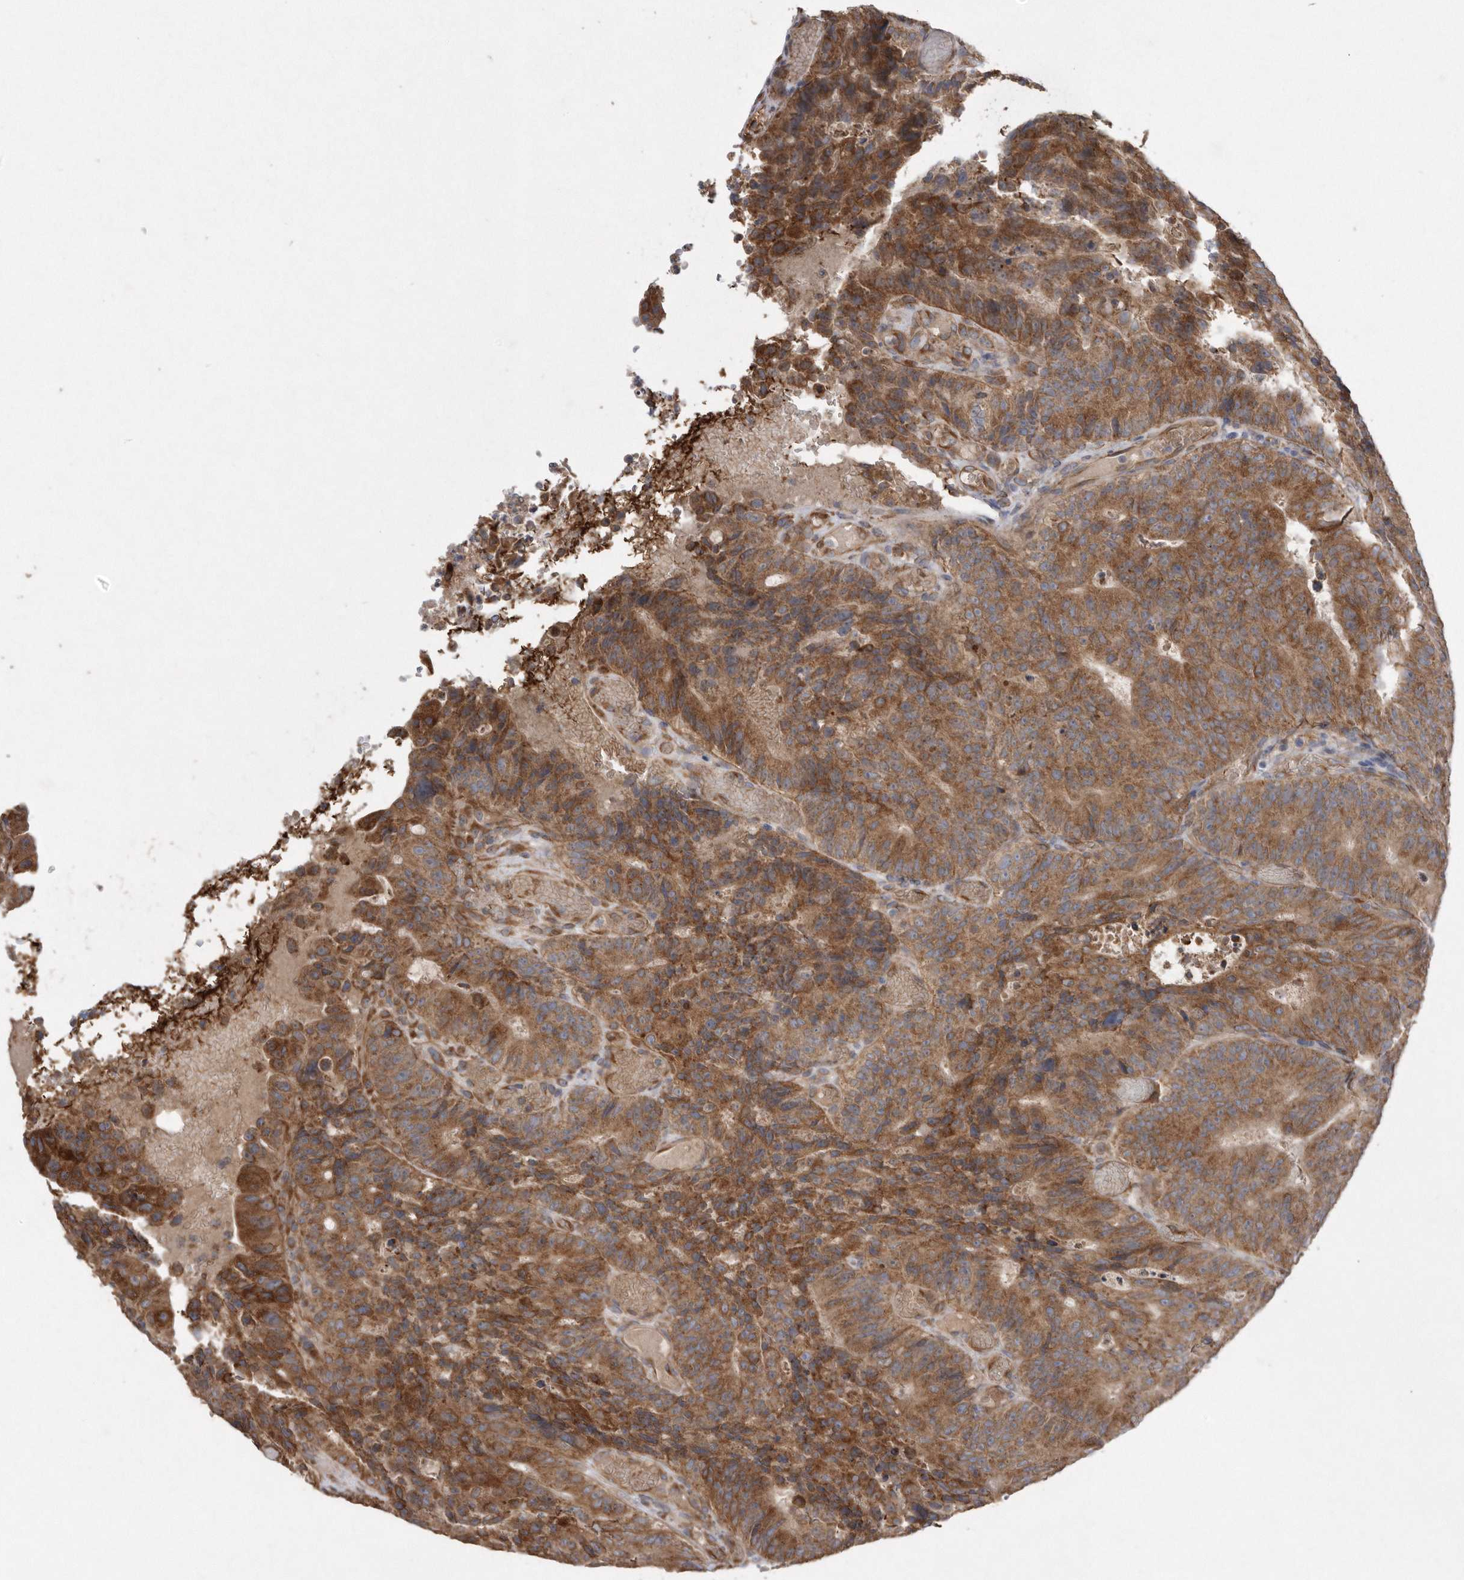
{"staining": {"intensity": "strong", "quantity": ">75%", "location": "cytoplasmic/membranous"}, "tissue": "colorectal cancer", "cell_type": "Tumor cells", "image_type": "cancer", "snomed": [{"axis": "morphology", "description": "Adenocarcinoma, NOS"}, {"axis": "topography", "description": "Colon"}], "caption": "Colorectal cancer stained with DAB (3,3'-diaminobenzidine) immunohistochemistry (IHC) displays high levels of strong cytoplasmic/membranous staining in approximately >75% of tumor cells.", "gene": "PON2", "patient": {"sex": "male", "age": 87}}